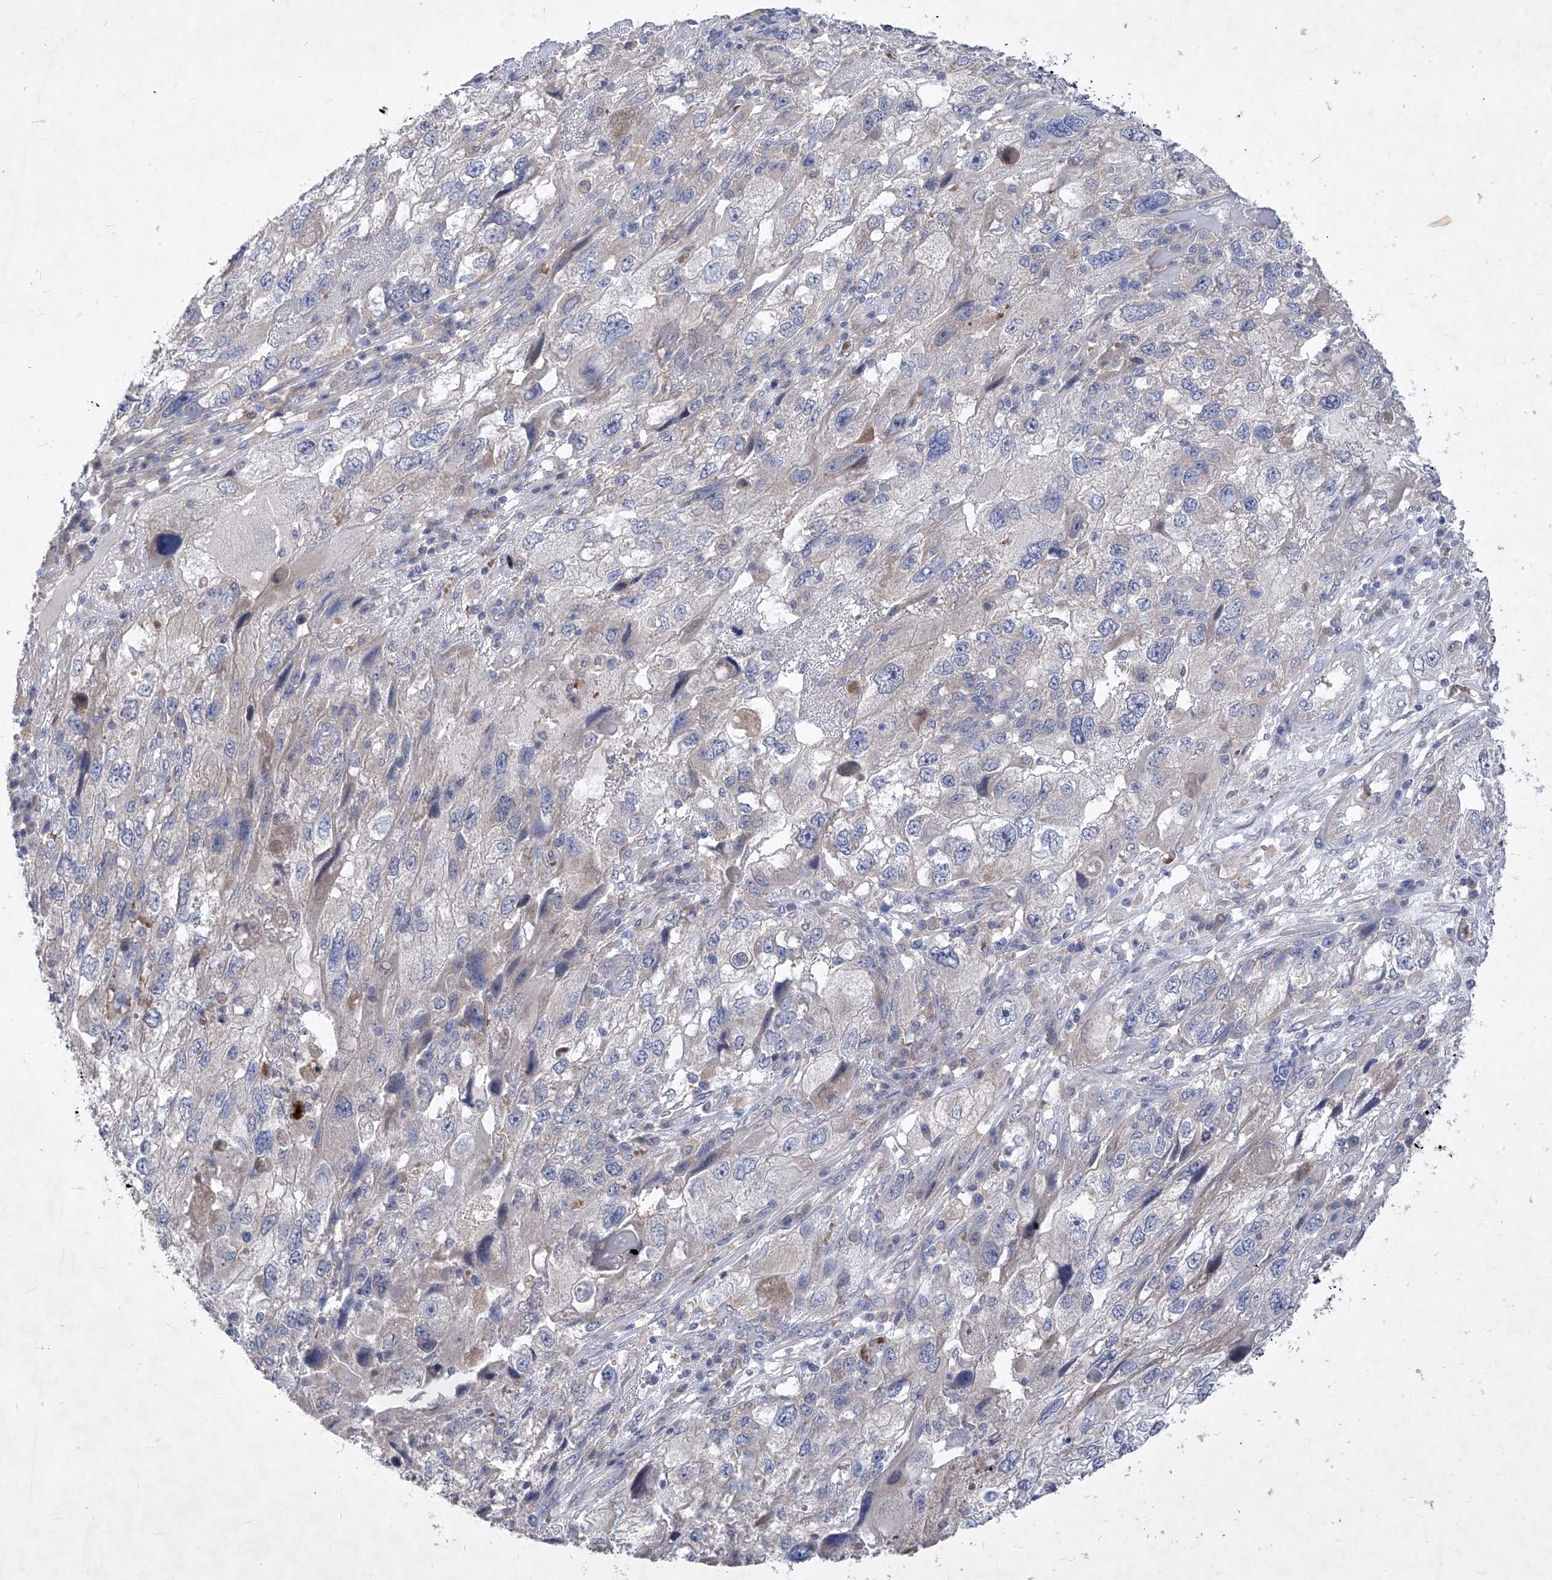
{"staining": {"intensity": "negative", "quantity": "none", "location": "none"}, "tissue": "endometrial cancer", "cell_type": "Tumor cells", "image_type": "cancer", "snomed": [{"axis": "morphology", "description": "Adenocarcinoma, NOS"}, {"axis": "topography", "description": "Endometrium"}], "caption": "DAB immunohistochemical staining of human adenocarcinoma (endometrial) displays no significant expression in tumor cells. Brightfield microscopy of immunohistochemistry stained with DAB (brown) and hematoxylin (blue), captured at high magnification.", "gene": "COQ3", "patient": {"sex": "female", "age": 49}}